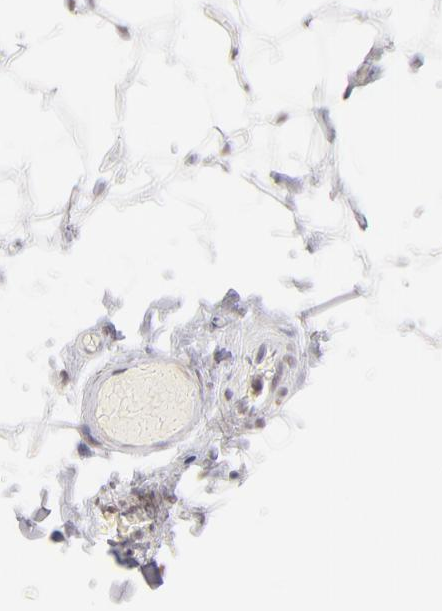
{"staining": {"intensity": "negative", "quantity": "none", "location": "none"}, "tissue": "adipose tissue", "cell_type": "Adipocytes", "image_type": "normal", "snomed": [{"axis": "morphology", "description": "Normal tissue, NOS"}, {"axis": "topography", "description": "Soft tissue"}], "caption": "An image of adipose tissue stained for a protein shows no brown staining in adipocytes.", "gene": "TFAP4", "patient": {"sex": "male", "age": 26}}